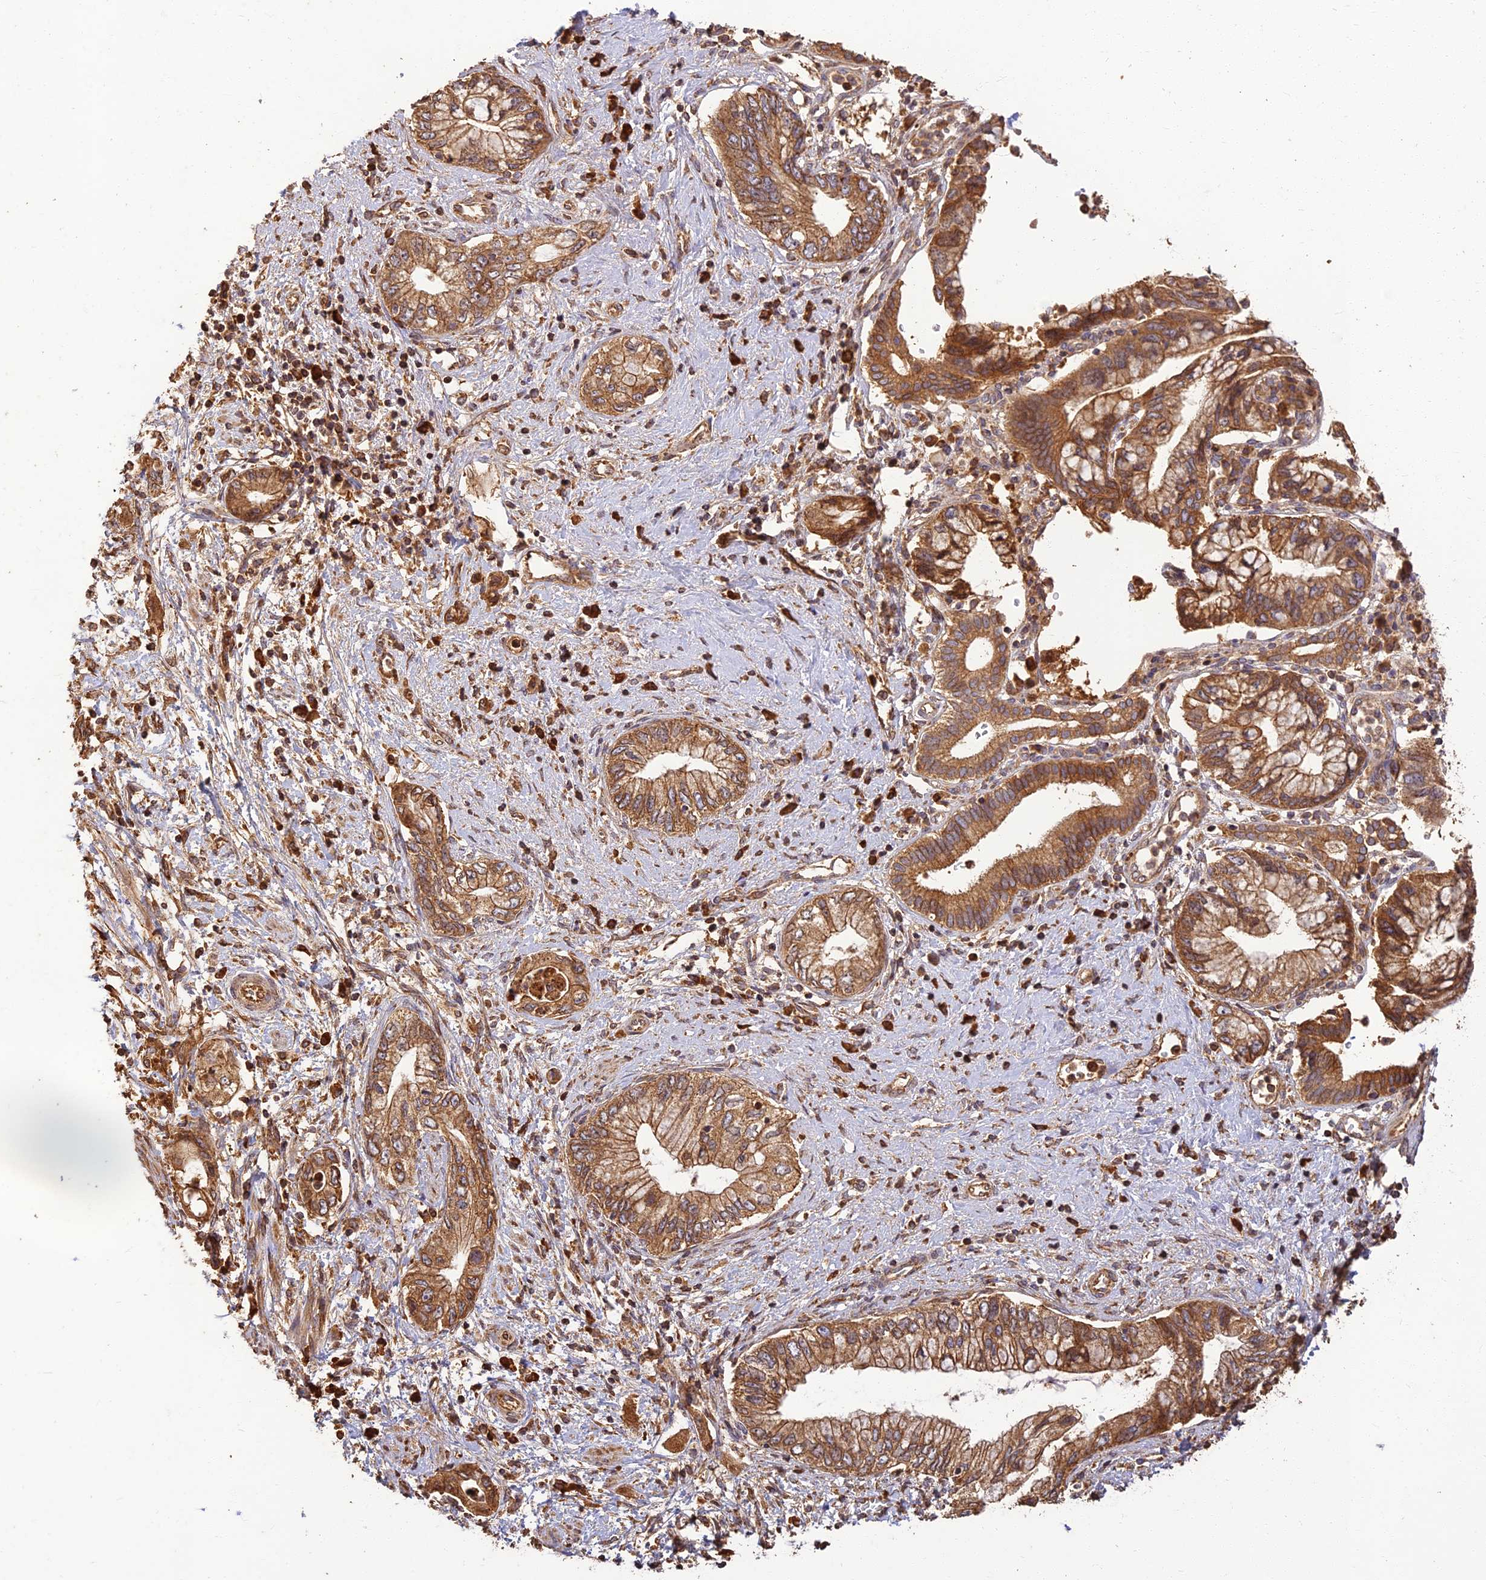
{"staining": {"intensity": "moderate", "quantity": ">75%", "location": "cytoplasmic/membranous"}, "tissue": "pancreatic cancer", "cell_type": "Tumor cells", "image_type": "cancer", "snomed": [{"axis": "morphology", "description": "Adenocarcinoma, NOS"}, {"axis": "topography", "description": "Pancreas"}], "caption": "Immunohistochemistry staining of pancreatic cancer (adenocarcinoma), which shows medium levels of moderate cytoplasmic/membranous expression in approximately >75% of tumor cells indicating moderate cytoplasmic/membranous protein positivity. The staining was performed using DAB (3,3'-diaminobenzidine) (brown) for protein detection and nuclei were counterstained in hematoxylin (blue).", "gene": "CORO1C", "patient": {"sex": "female", "age": 73}}